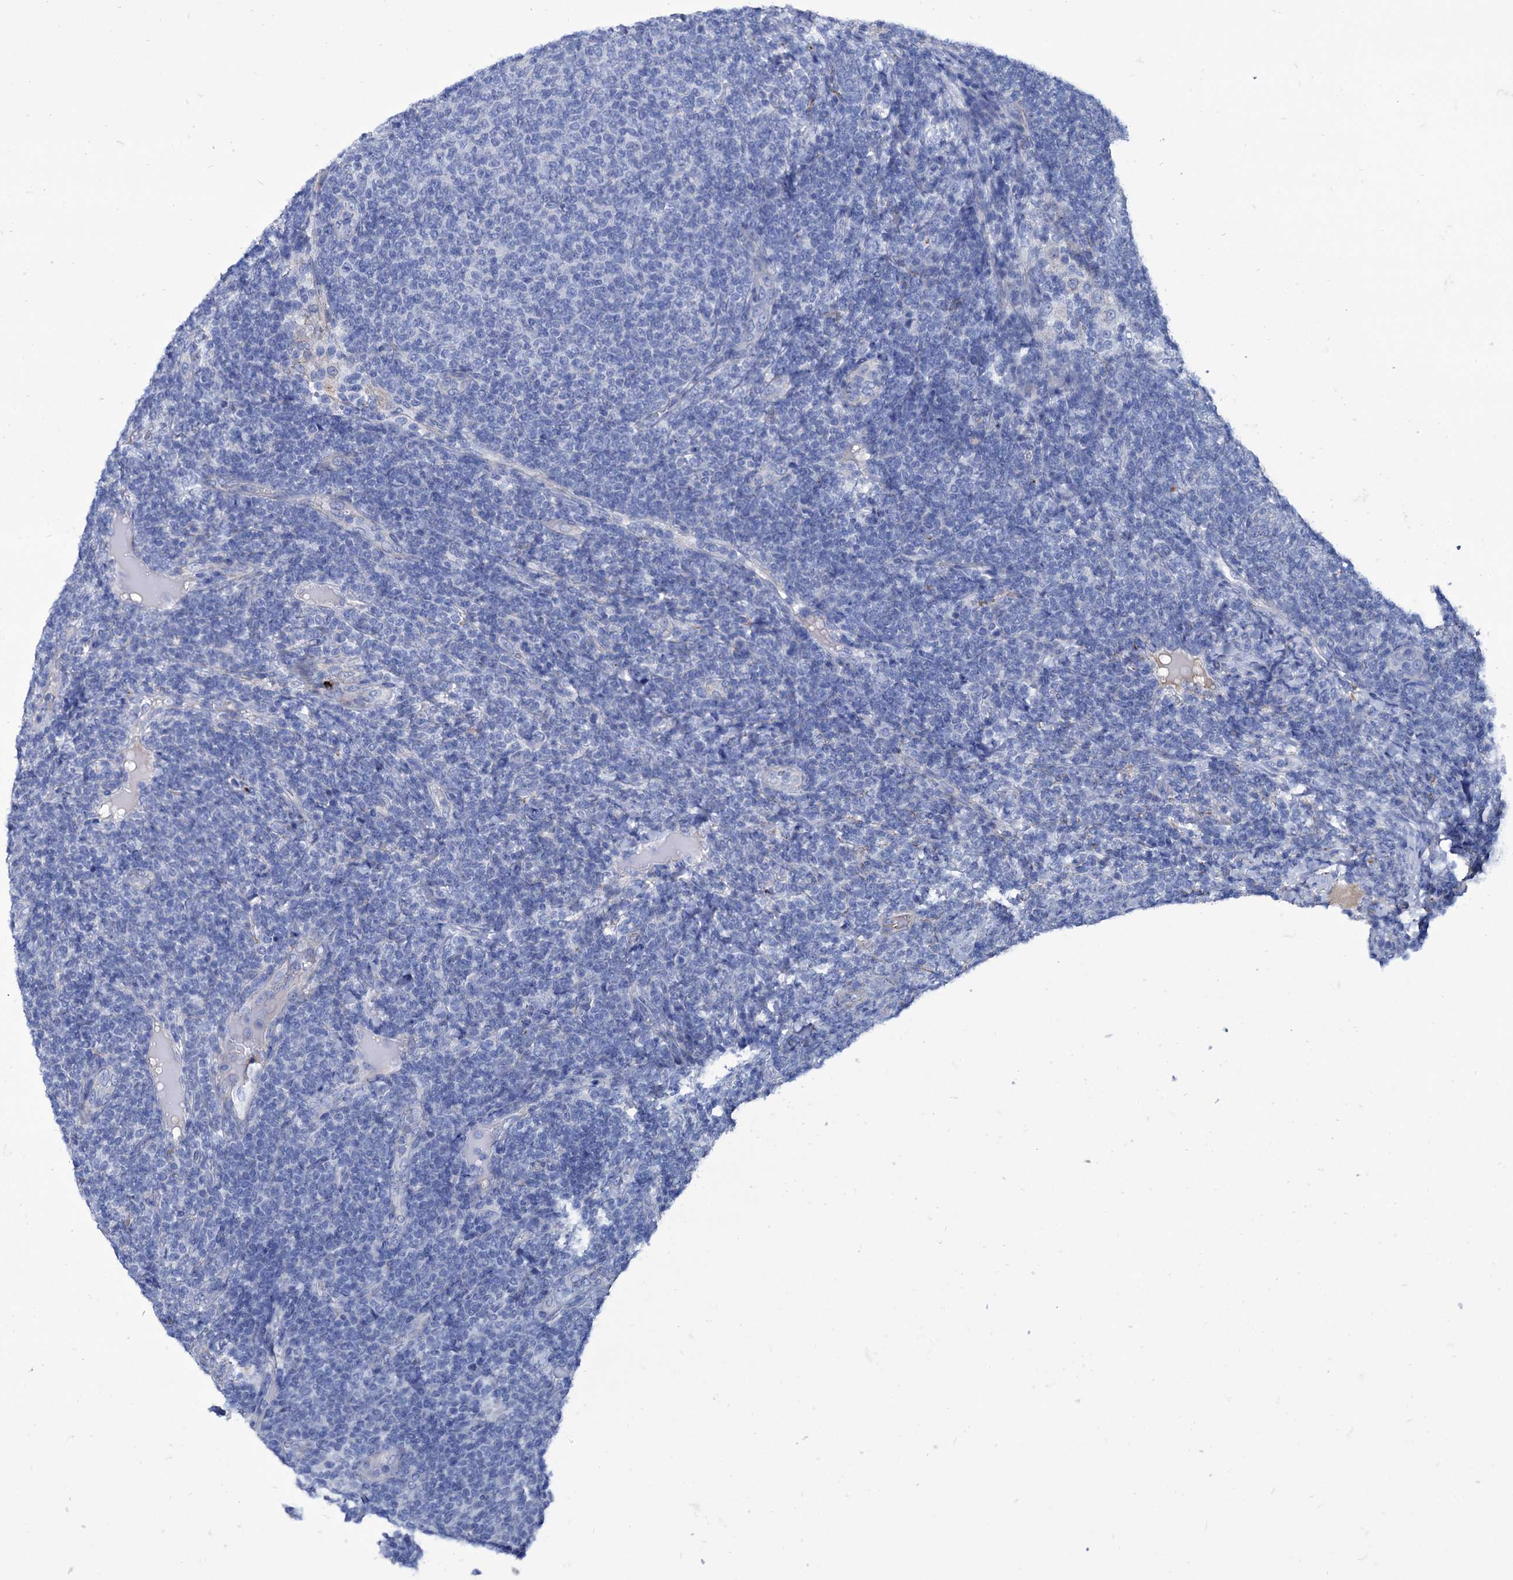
{"staining": {"intensity": "negative", "quantity": "none", "location": "none"}, "tissue": "lymphoma", "cell_type": "Tumor cells", "image_type": "cancer", "snomed": [{"axis": "morphology", "description": "Malignant lymphoma, non-Hodgkin's type, Low grade"}, {"axis": "topography", "description": "Lymph node"}], "caption": "Malignant lymphoma, non-Hodgkin's type (low-grade) stained for a protein using IHC exhibits no expression tumor cells.", "gene": "AXL", "patient": {"sex": "male", "age": 66}}